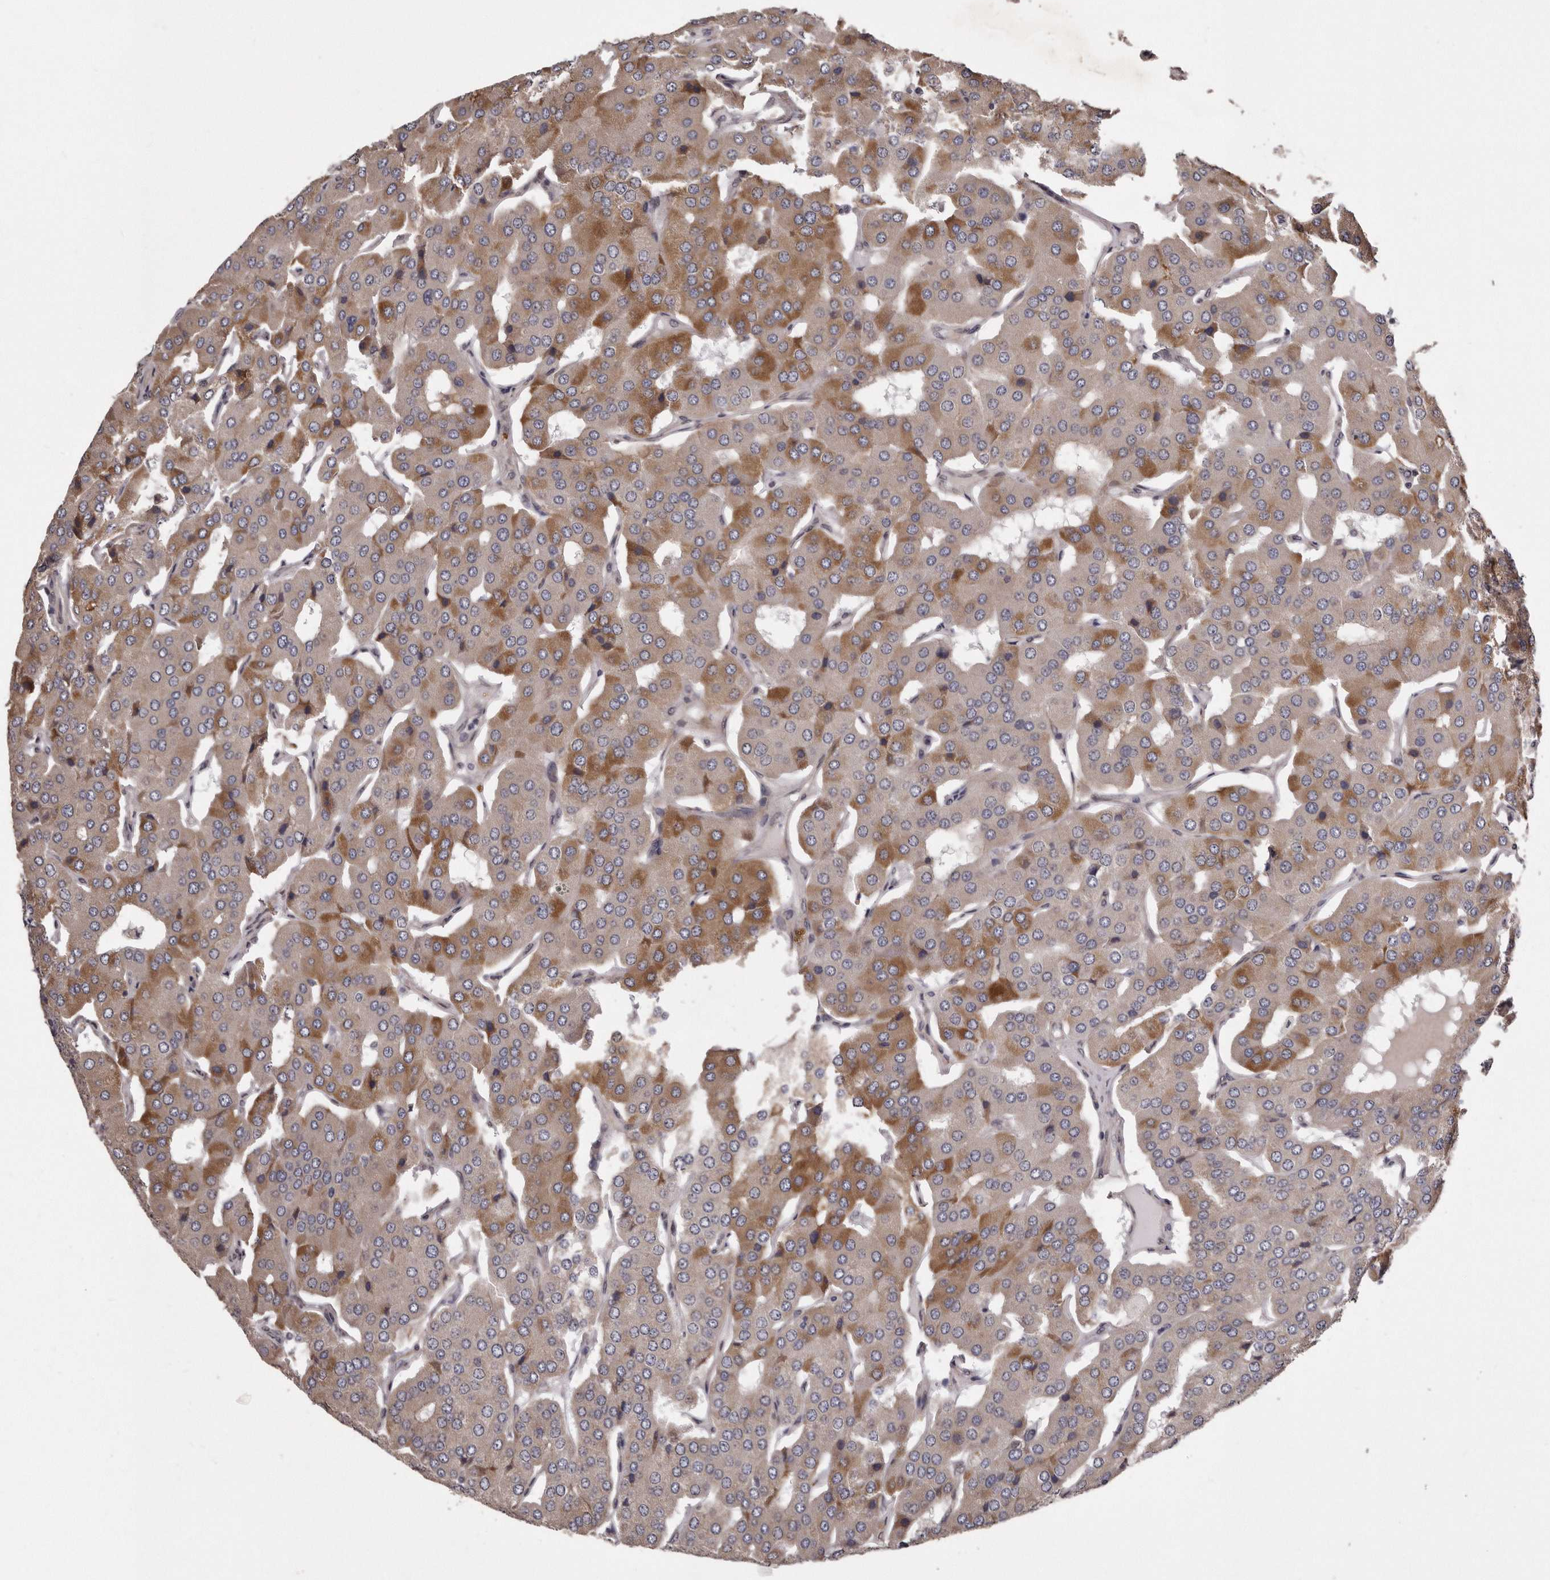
{"staining": {"intensity": "moderate", "quantity": "25%-75%", "location": "cytoplasmic/membranous"}, "tissue": "parathyroid gland", "cell_type": "Glandular cells", "image_type": "normal", "snomed": [{"axis": "morphology", "description": "Normal tissue, NOS"}, {"axis": "morphology", "description": "Adenoma, NOS"}, {"axis": "topography", "description": "Parathyroid gland"}], "caption": "Parathyroid gland stained with a brown dye shows moderate cytoplasmic/membranous positive positivity in approximately 25%-75% of glandular cells.", "gene": "ARMCX1", "patient": {"sex": "female", "age": 86}}